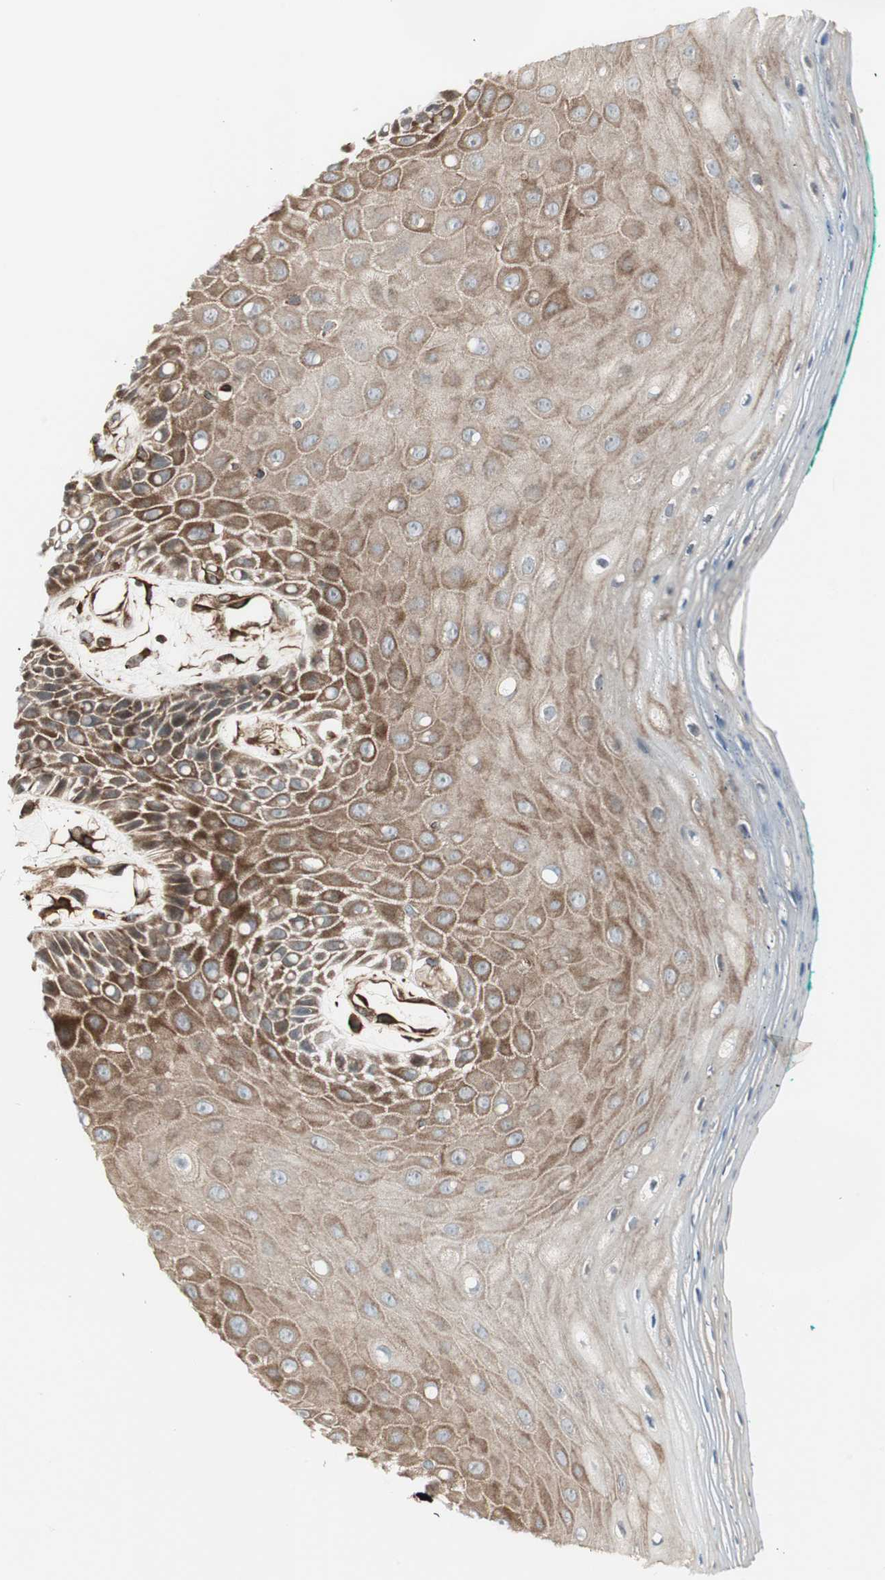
{"staining": {"intensity": "moderate", "quantity": "25%-75%", "location": "cytoplasmic/membranous"}, "tissue": "oral mucosa", "cell_type": "Squamous epithelial cells", "image_type": "normal", "snomed": [{"axis": "morphology", "description": "Normal tissue, NOS"}, {"axis": "morphology", "description": "Squamous cell carcinoma, NOS"}, {"axis": "topography", "description": "Skeletal muscle"}, {"axis": "topography", "description": "Oral tissue"}, {"axis": "topography", "description": "Head-Neck"}], "caption": "Immunohistochemical staining of benign oral mucosa reveals 25%-75% levels of moderate cytoplasmic/membranous protein positivity in about 25%-75% of squamous epithelial cells. Immunohistochemistry stains the protein in brown and the nuclei are stained blue.", "gene": "MAD2L2", "patient": {"sex": "female", "age": 84}}